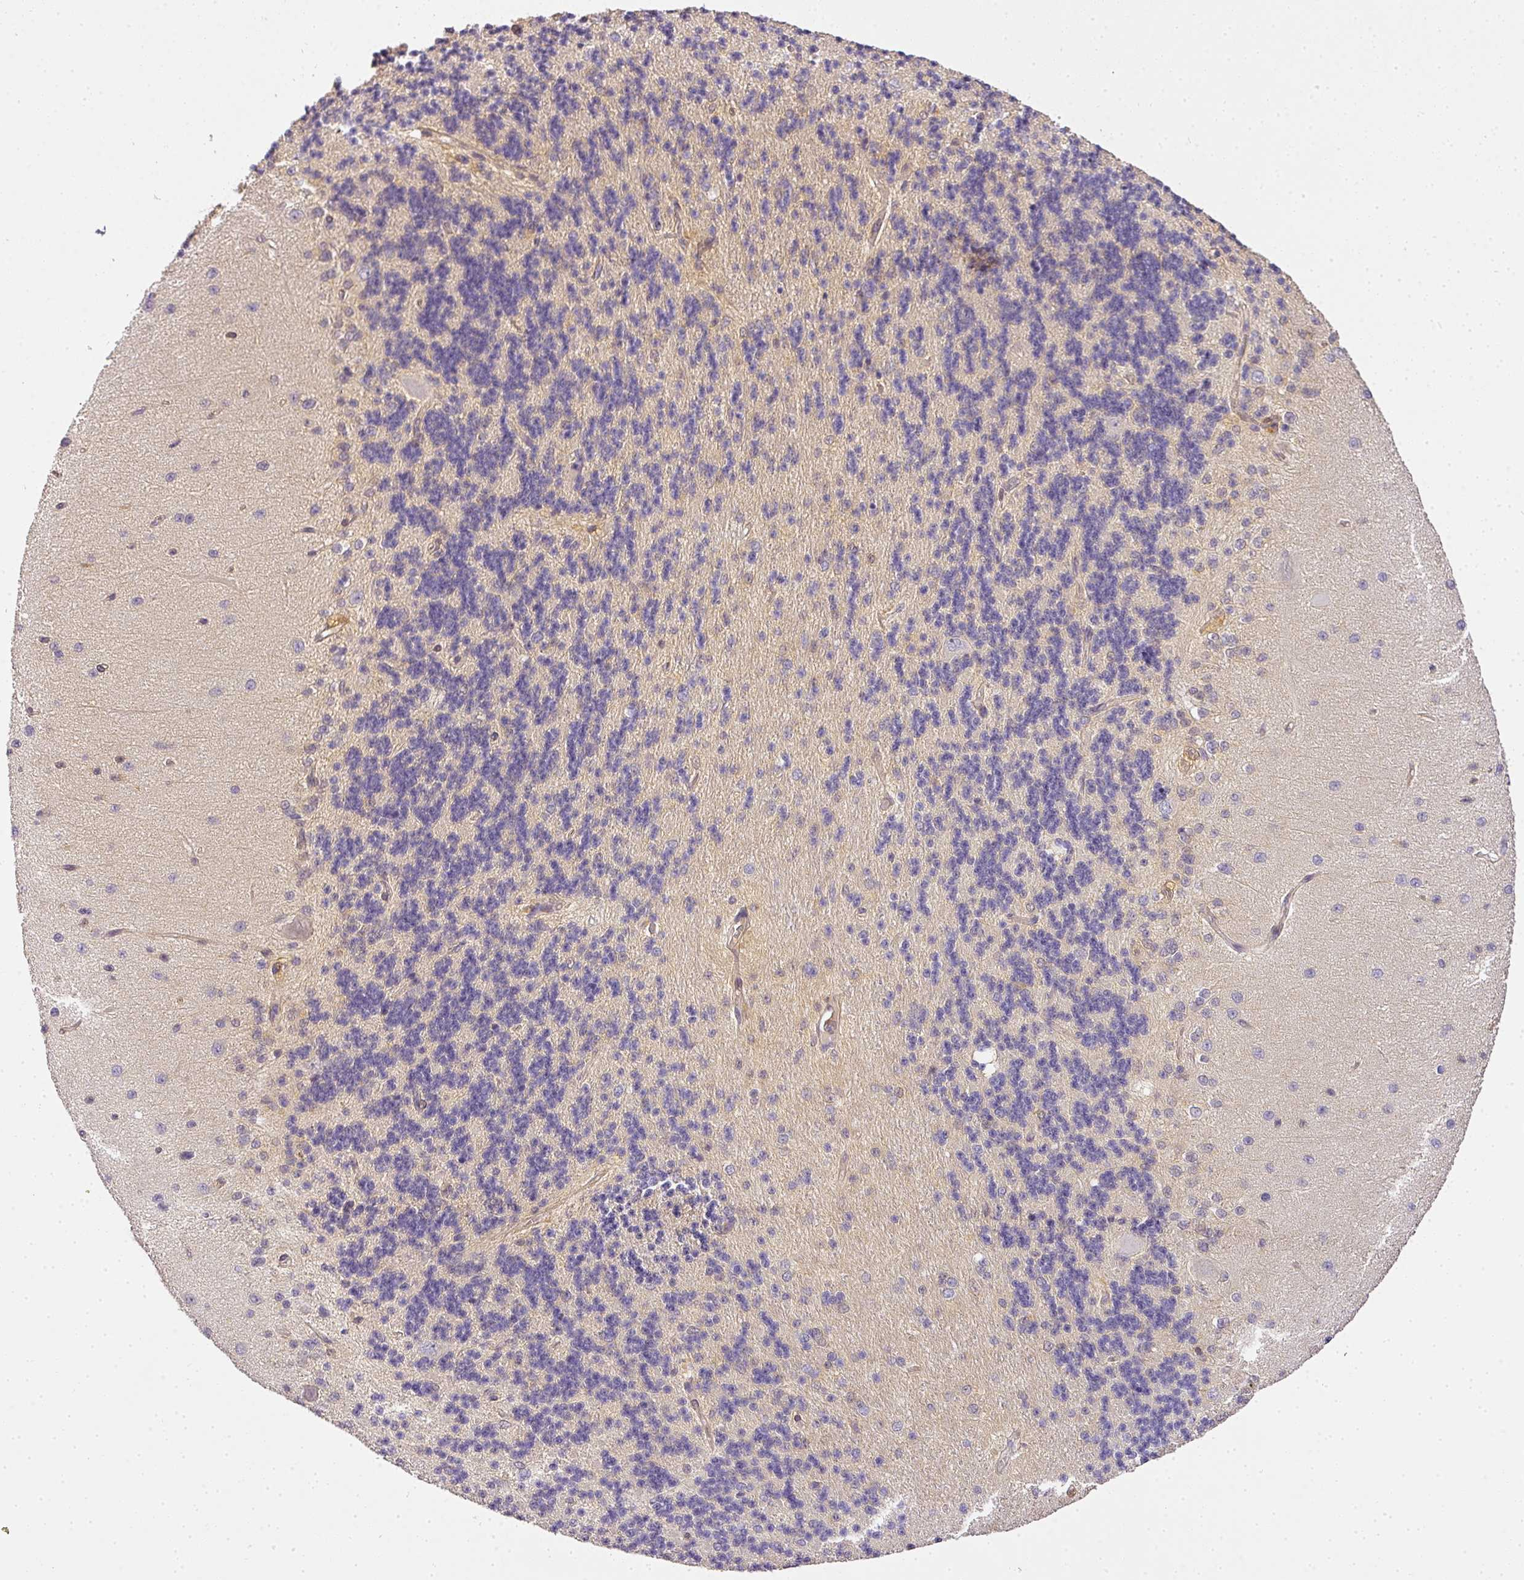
{"staining": {"intensity": "negative", "quantity": "none", "location": "none"}, "tissue": "cerebellum", "cell_type": "Cells in granular layer", "image_type": "normal", "snomed": [{"axis": "morphology", "description": "Normal tissue, NOS"}, {"axis": "topography", "description": "Cerebellum"}], "caption": "A micrograph of human cerebellum is negative for staining in cells in granular layer. (Brightfield microscopy of DAB immunohistochemistry (IHC) at high magnification).", "gene": "ADH5", "patient": {"sex": "female", "age": 29}}